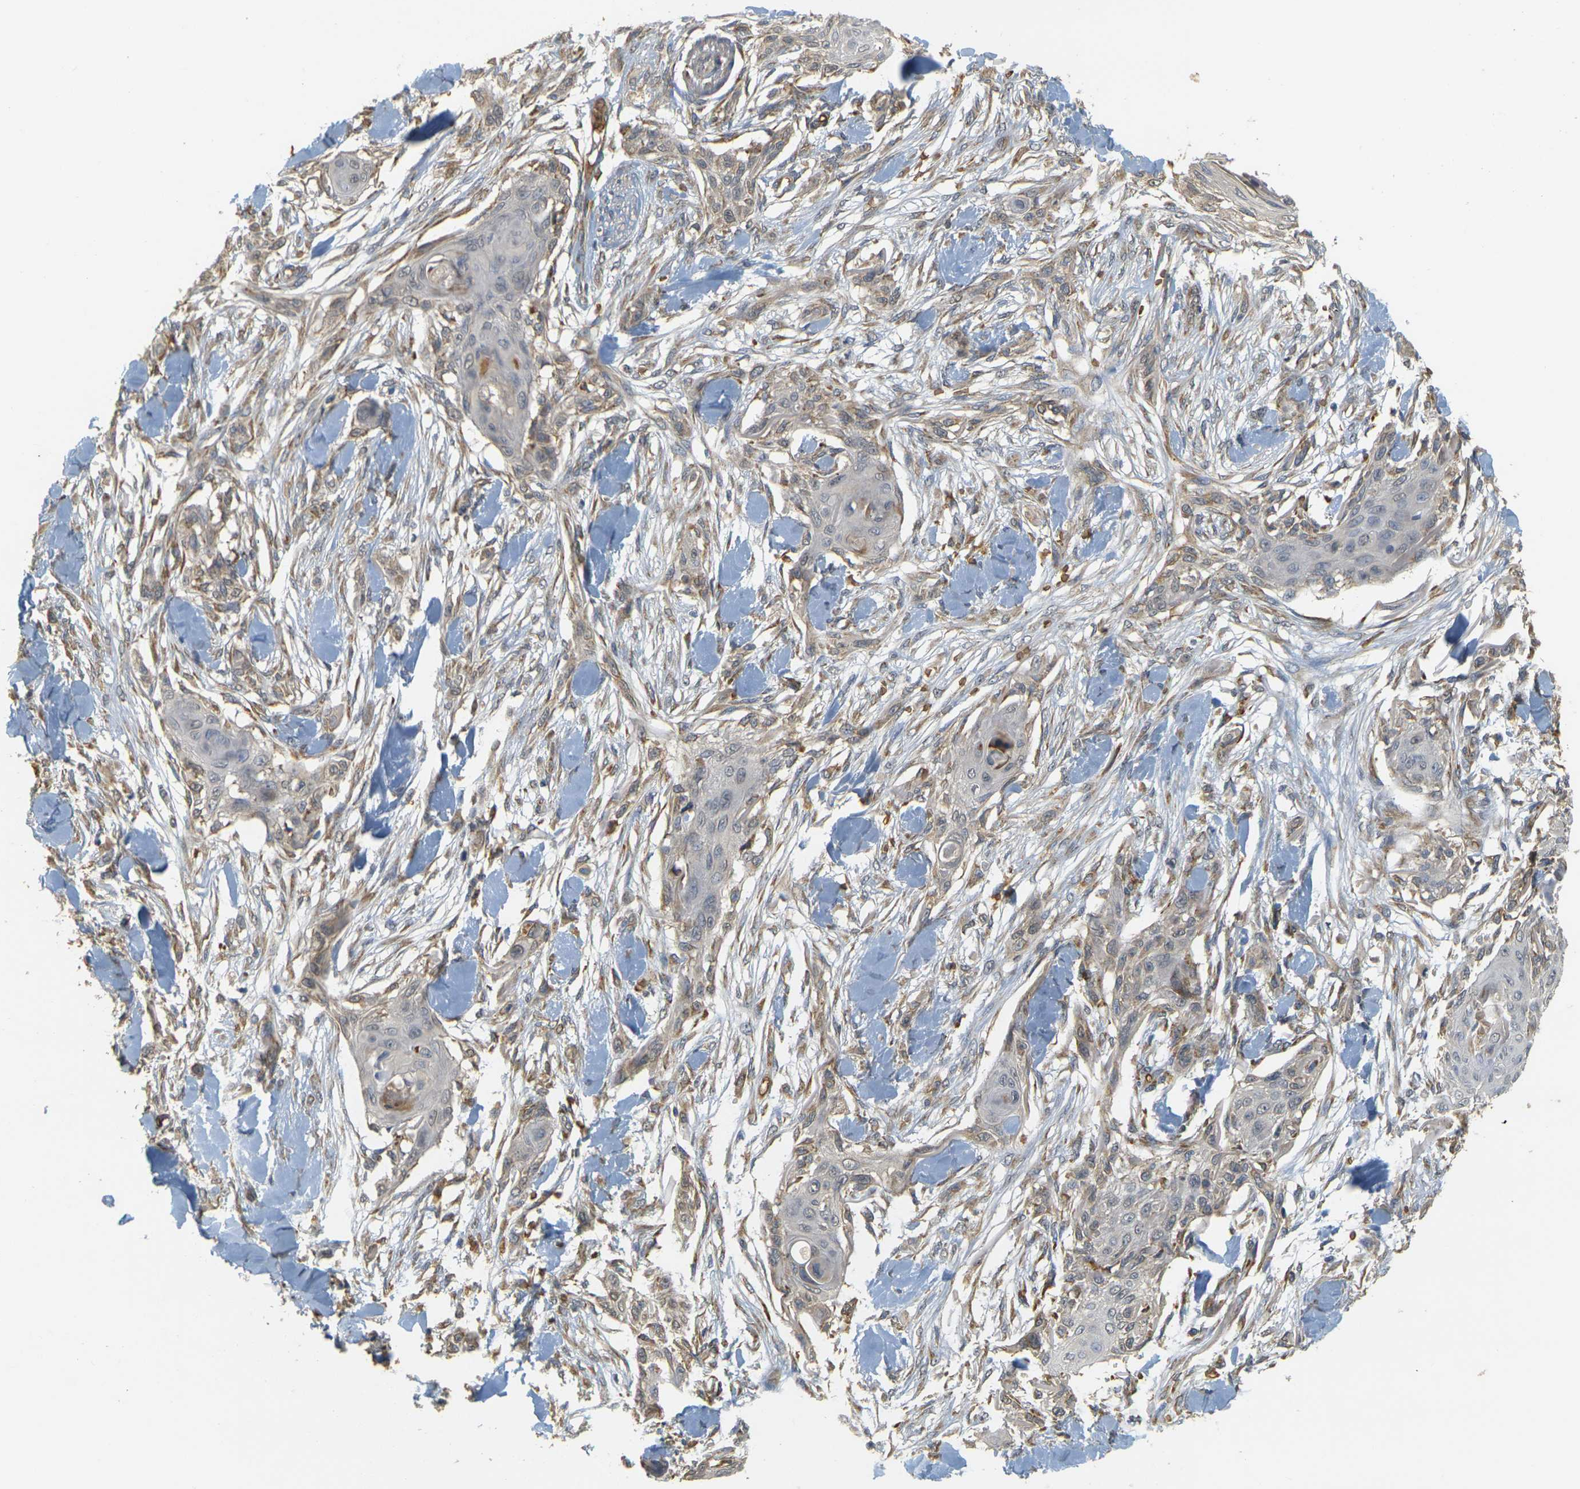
{"staining": {"intensity": "weak", "quantity": "25%-75%", "location": "cytoplasmic/membranous"}, "tissue": "skin cancer", "cell_type": "Tumor cells", "image_type": "cancer", "snomed": [{"axis": "morphology", "description": "Squamous cell carcinoma, NOS"}, {"axis": "topography", "description": "Skin"}], "caption": "A high-resolution image shows immunohistochemistry (IHC) staining of skin cancer, which demonstrates weak cytoplasmic/membranous expression in approximately 25%-75% of tumor cells.", "gene": "MEGF9", "patient": {"sex": "female", "age": 59}}